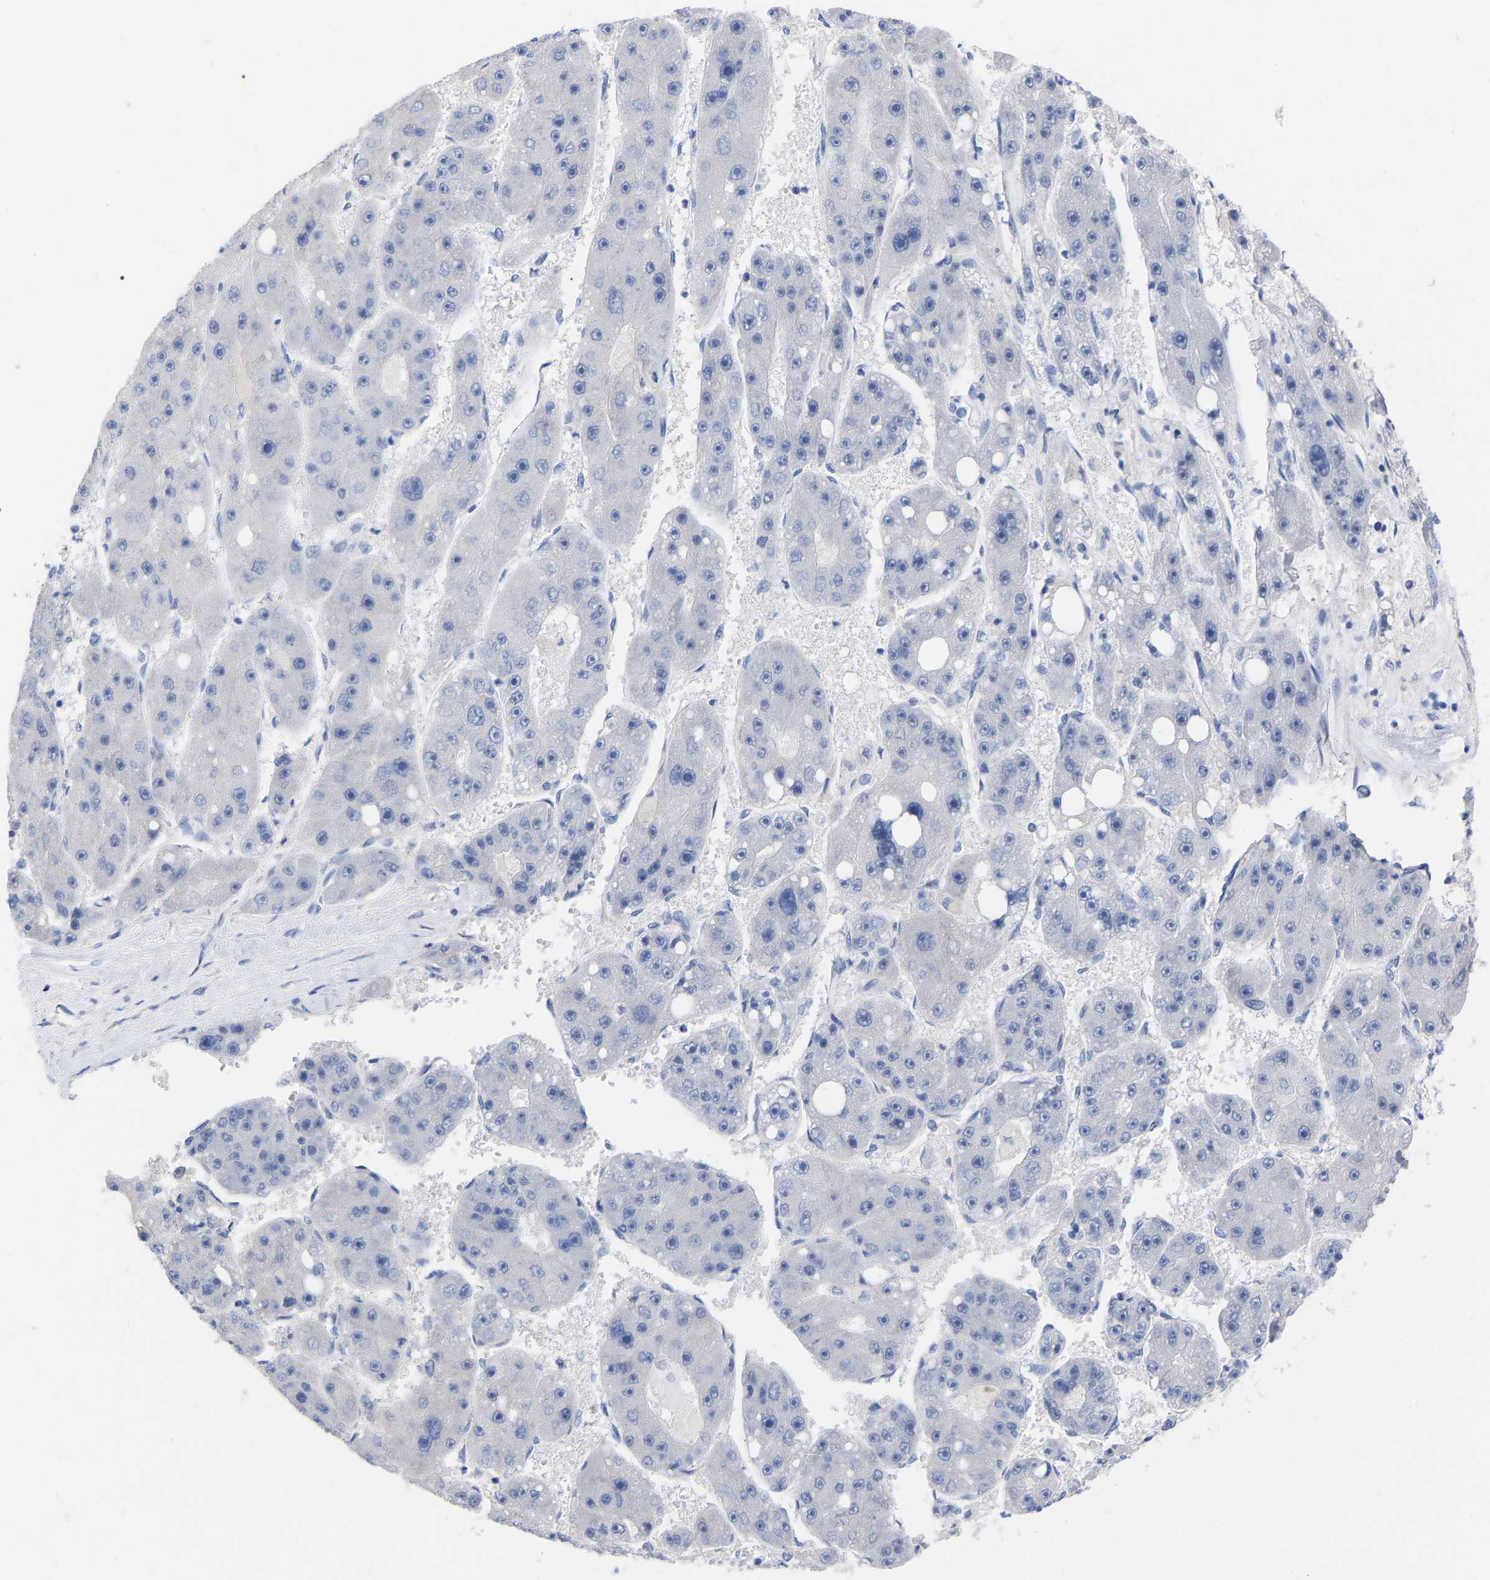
{"staining": {"intensity": "negative", "quantity": "none", "location": "none"}, "tissue": "liver cancer", "cell_type": "Tumor cells", "image_type": "cancer", "snomed": [{"axis": "morphology", "description": "Carcinoma, Hepatocellular, NOS"}, {"axis": "topography", "description": "Liver"}], "caption": "Immunohistochemistry (IHC) micrograph of human liver hepatocellular carcinoma stained for a protein (brown), which shows no positivity in tumor cells.", "gene": "HAPLN1", "patient": {"sex": "female", "age": 61}}